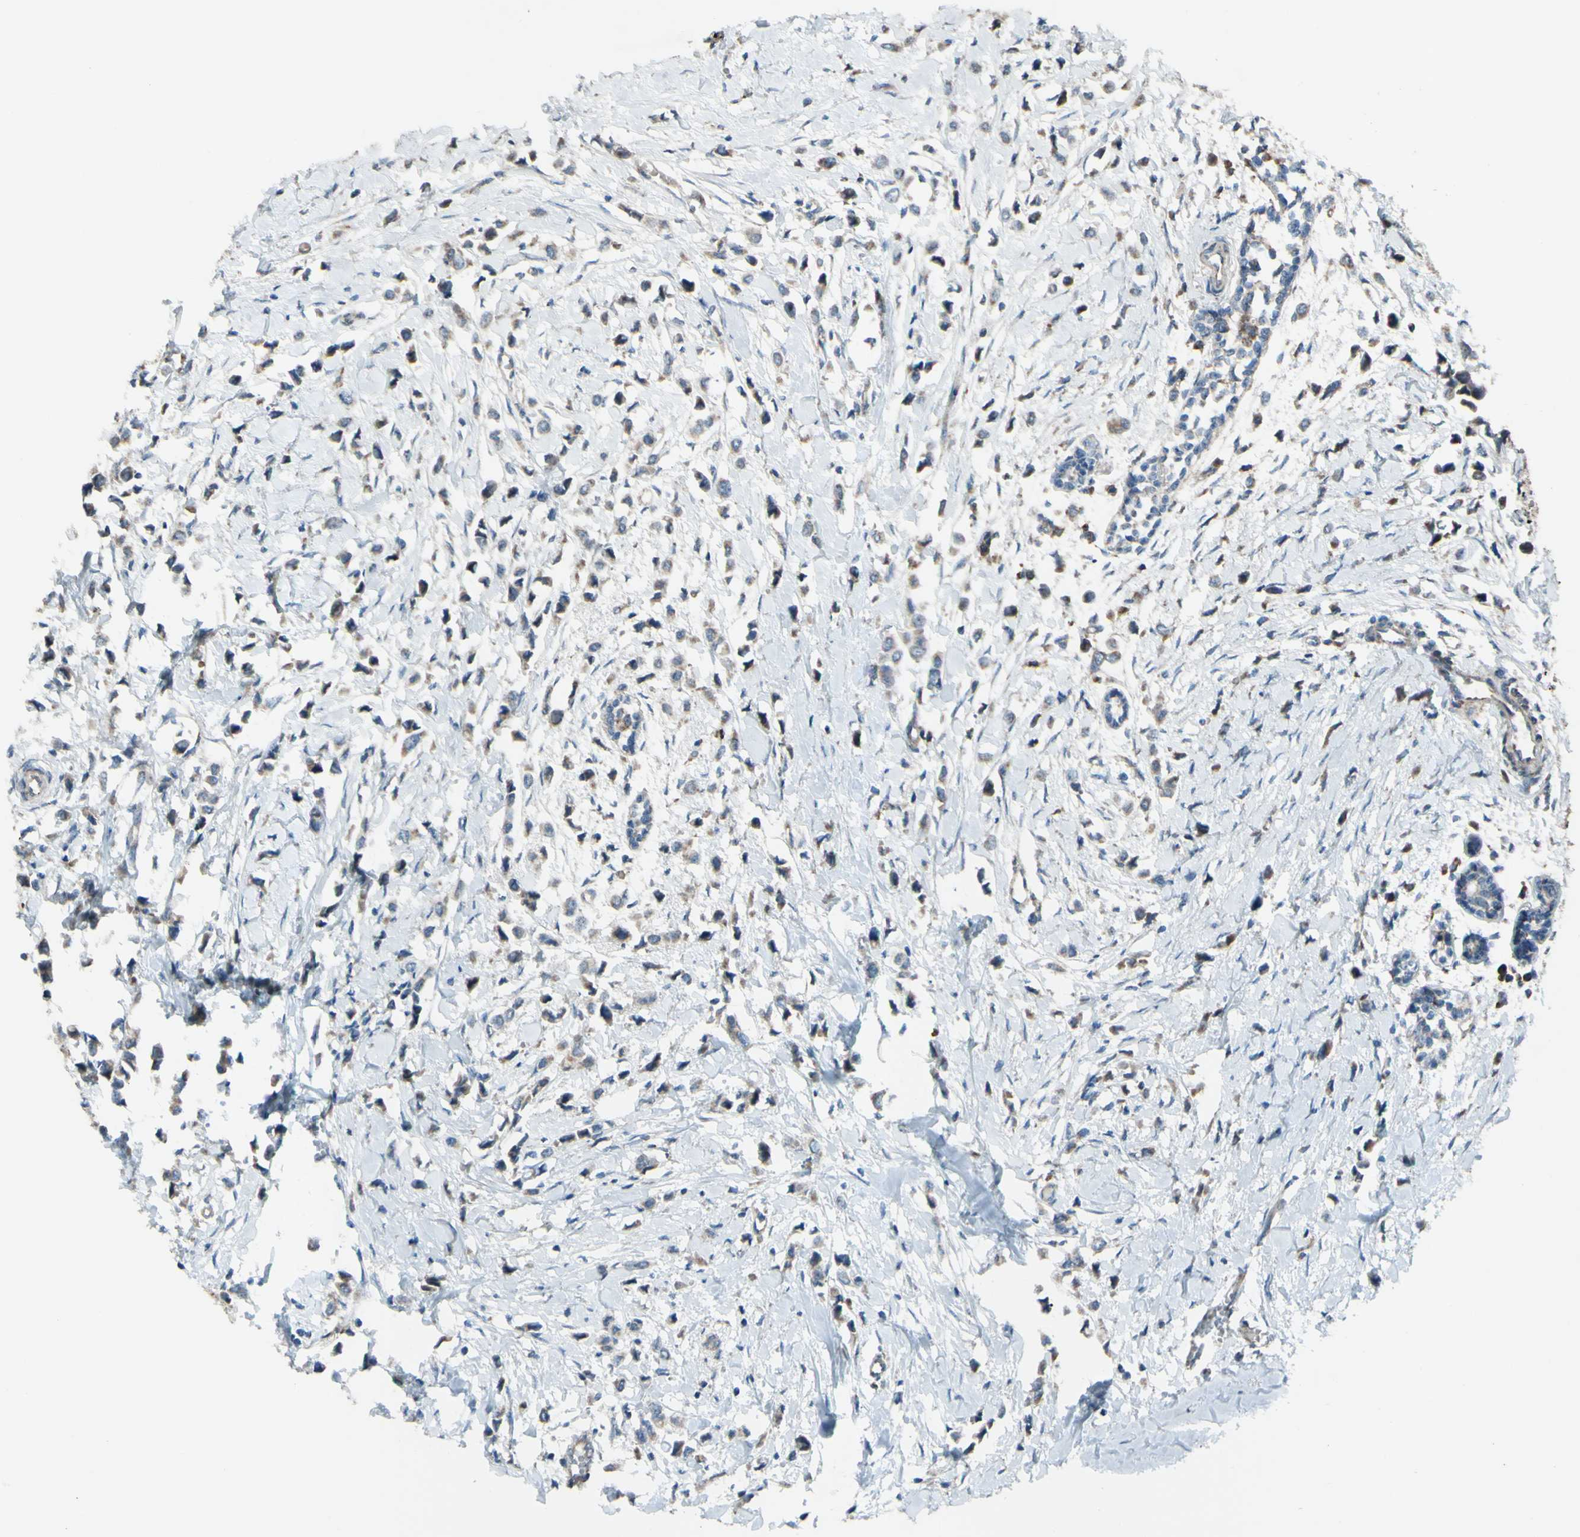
{"staining": {"intensity": "weak", "quantity": ">75%", "location": "cytoplasmic/membranous"}, "tissue": "breast cancer", "cell_type": "Tumor cells", "image_type": "cancer", "snomed": [{"axis": "morphology", "description": "Lobular carcinoma"}, {"axis": "topography", "description": "Breast"}], "caption": "High-magnification brightfield microscopy of breast lobular carcinoma stained with DAB (3,3'-diaminobenzidine) (brown) and counterstained with hematoxylin (blue). tumor cells exhibit weak cytoplasmic/membranous expression is identified in about>75% of cells.", "gene": "ACOT8", "patient": {"sex": "female", "age": 51}}